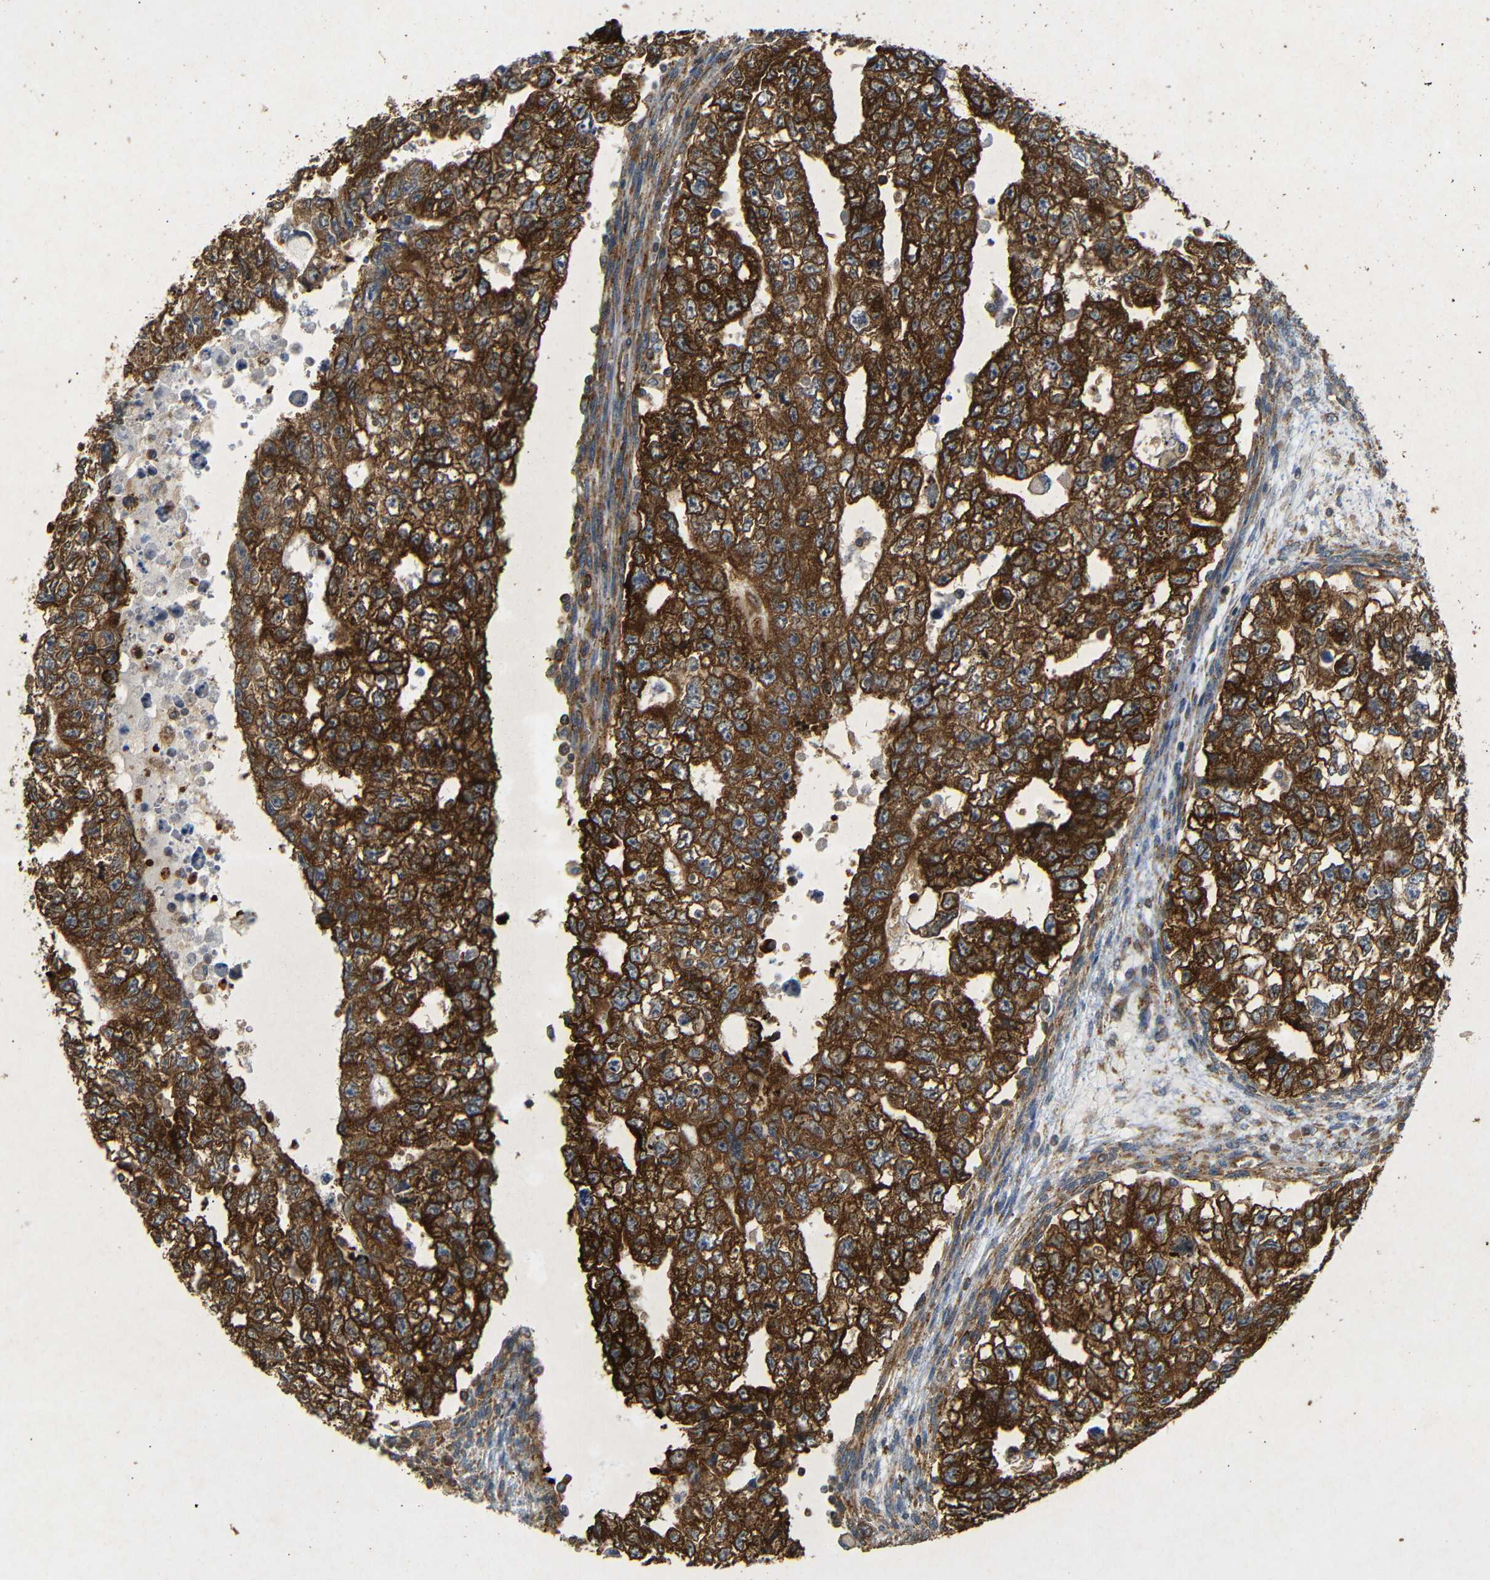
{"staining": {"intensity": "strong", "quantity": ">75%", "location": "cytoplasmic/membranous"}, "tissue": "testis cancer", "cell_type": "Tumor cells", "image_type": "cancer", "snomed": [{"axis": "morphology", "description": "Seminoma, NOS"}, {"axis": "morphology", "description": "Carcinoma, Embryonal, NOS"}, {"axis": "topography", "description": "Testis"}], "caption": "High-power microscopy captured an immunohistochemistry (IHC) histopathology image of seminoma (testis), revealing strong cytoplasmic/membranous staining in about >75% of tumor cells.", "gene": "BTF3", "patient": {"sex": "male", "age": 38}}